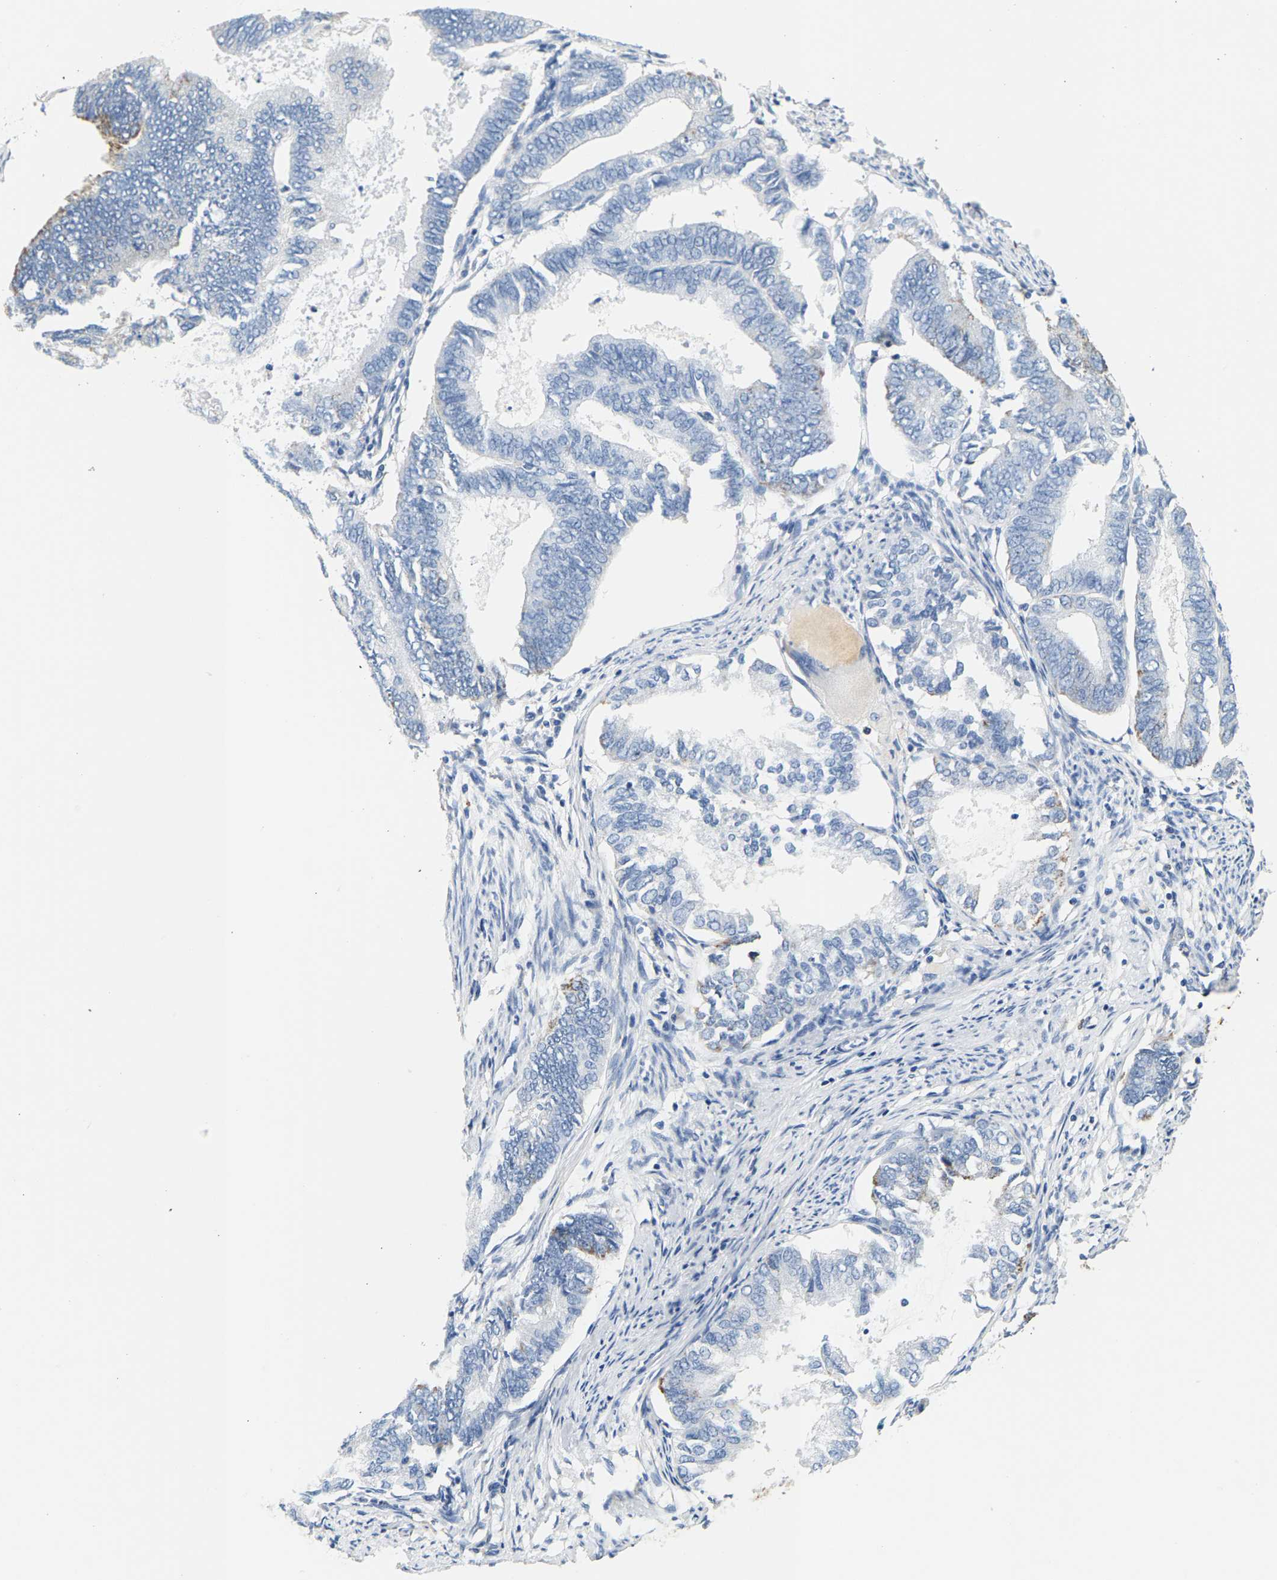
{"staining": {"intensity": "negative", "quantity": "none", "location": "none"}, "tissue": "endometrial cancer", "cell_type": "Tumor cells", "image_type": "cancer", "snomed": [{"axis": "morphology", "description": "Adenocarcinoma, NOS"}, {"axis": "topography", "description": "Endometrium"}], "caption": "High power microscopy image of an IHC image of endometrial cancer (adenocarcinoma), revealing no significant expression in tumor cells.", "gene": "SHMT2", "patient": {"sex": "female", "age": 86}}